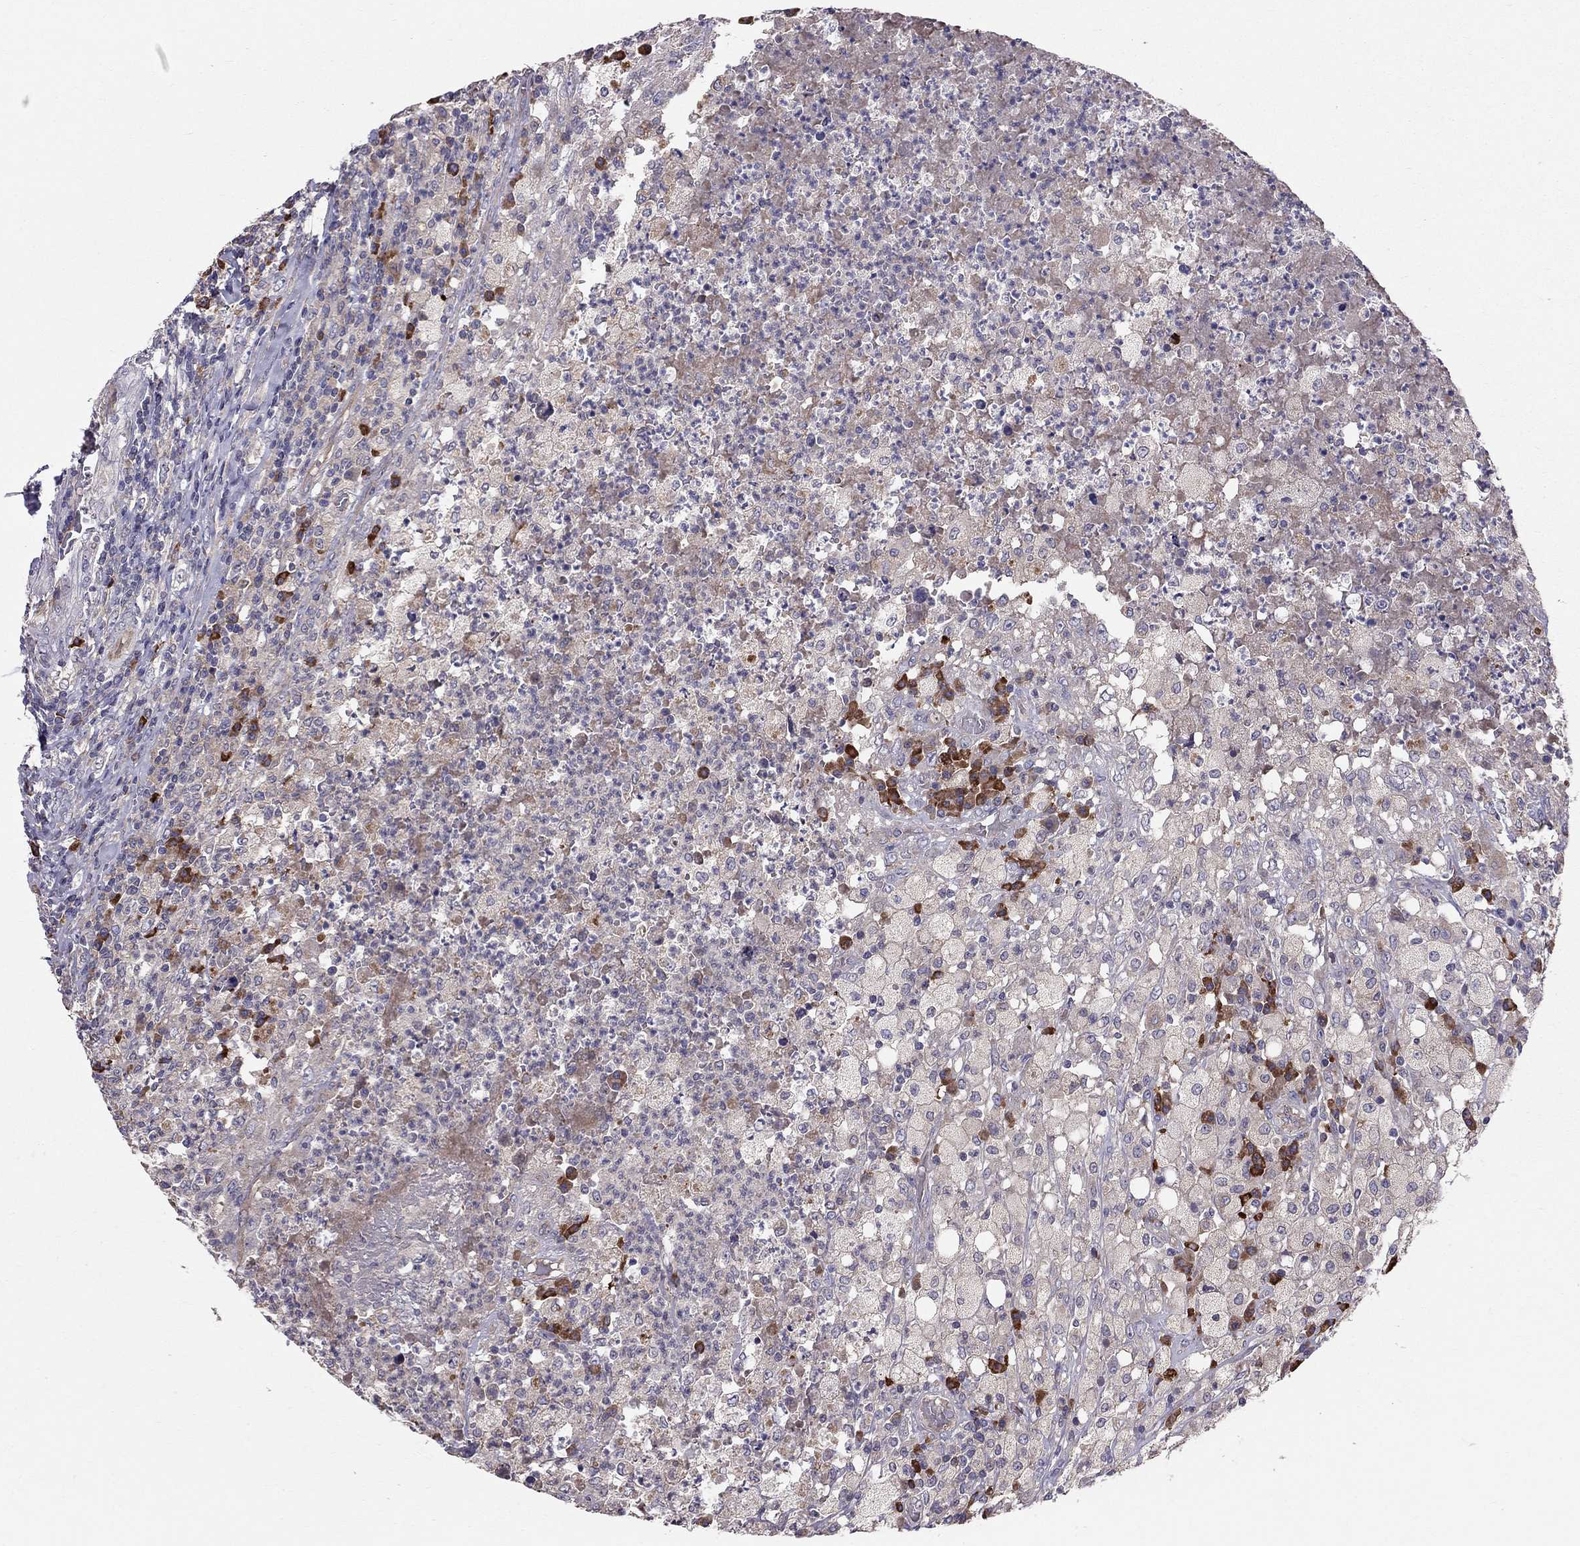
{"staining": {"intensity": "weak", "quantity": "<25%", "location": "cytoplasmic/membranous"}, "tissue": "testis cancer", "cell_type": "Tumor cells", "image_type": "cancer", "snomed": [{"axis": "morphology", "description": "Necrosis, NOS"}, {"axis": "morphology", "description": "Carcinoma, Embryonal, NOS"}, {"axis": "topography", "description": "Testis"}], "caption": "An image of human testis cancer is negative for staining in tumor cells.", "gene": "PIK3CG", "patient": {"sex": "male", "age": 19}}